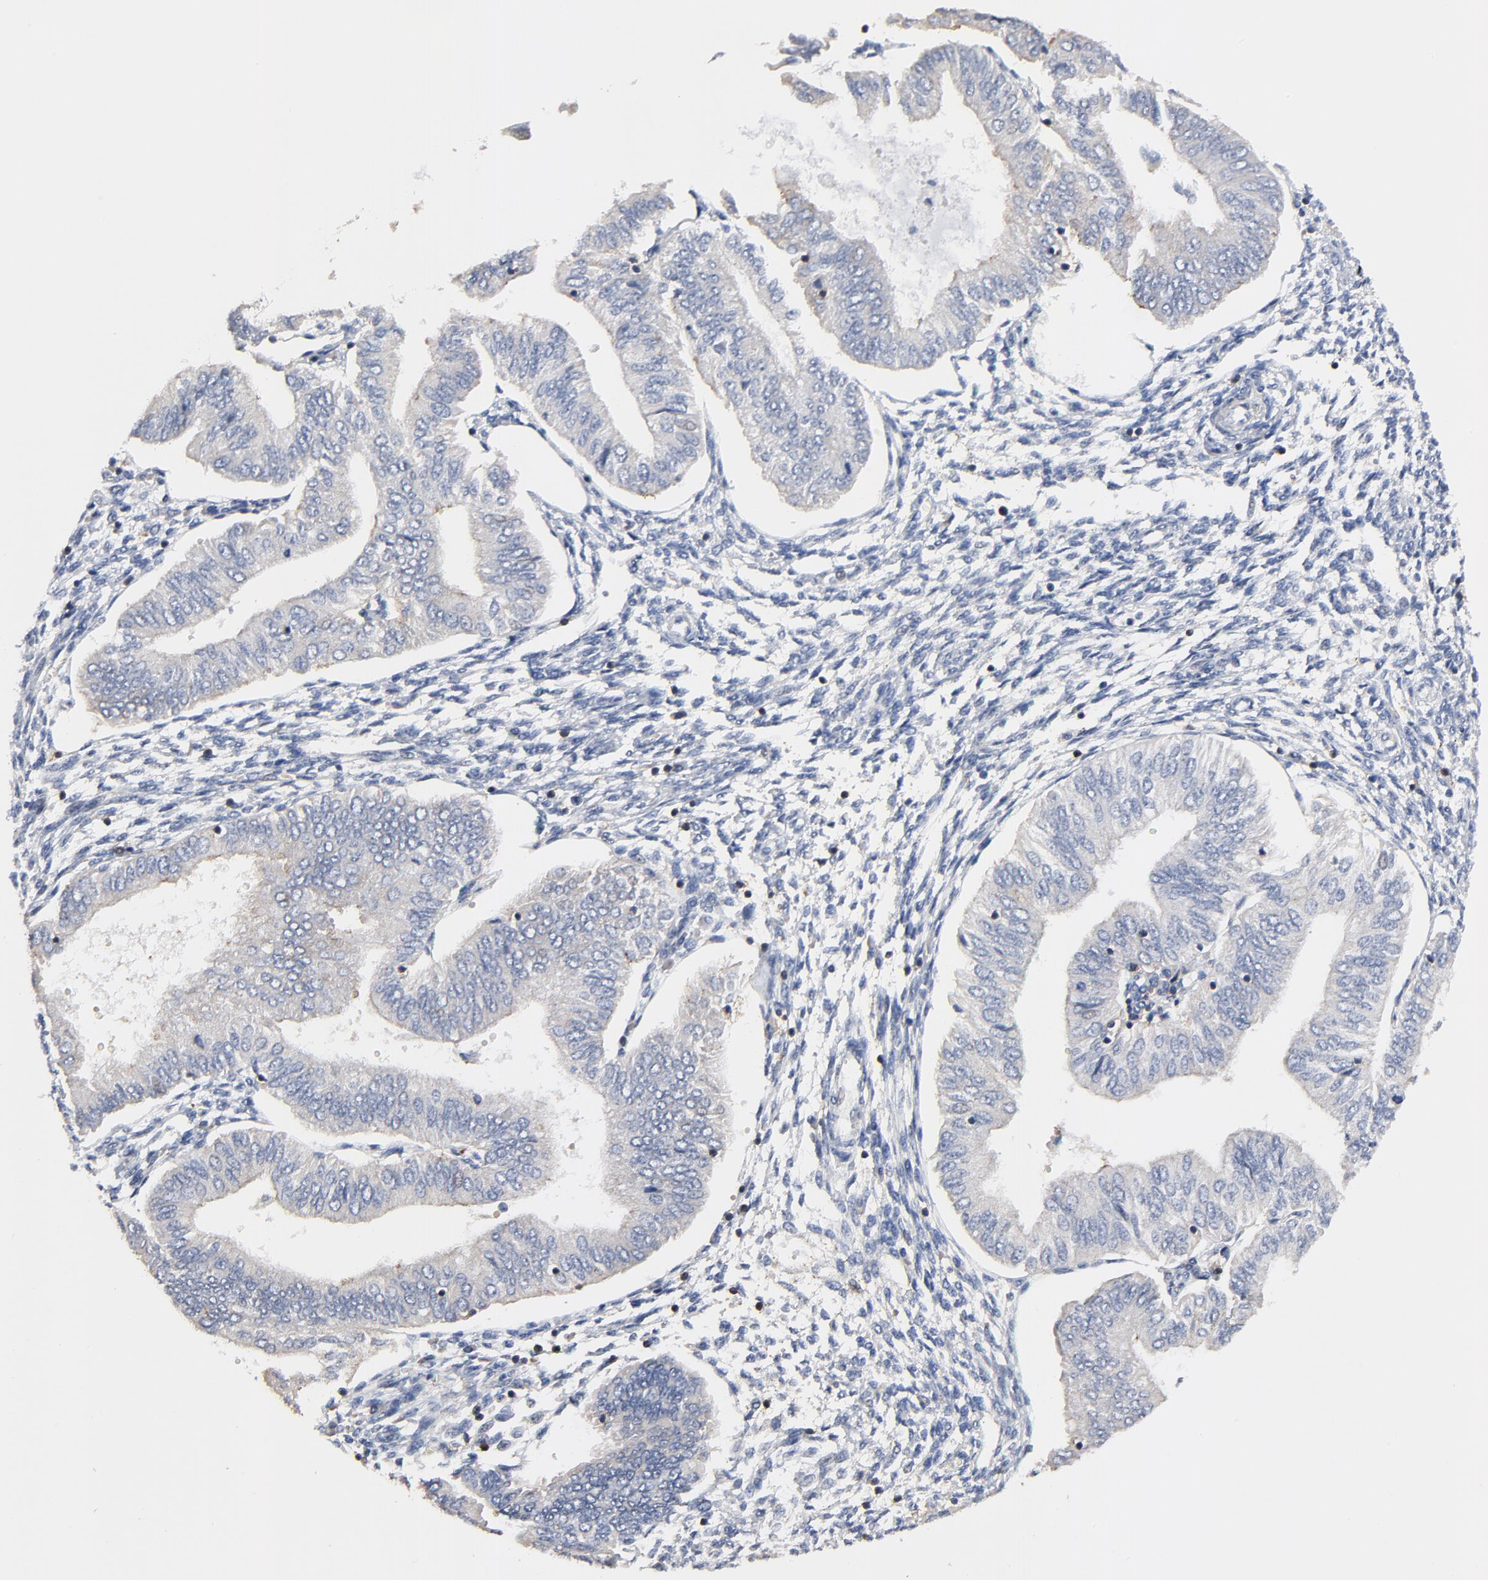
{"staining": {"intensity": "weak", "quantity": "<25%", "location": "cytoplasmic/membranous"}, "tissue": "endometrial cancer", "cell_type": "Tumor cells", "image_type": "cancer", "snomed": [{"axis": "morphology", "description": "Adenocarcinoma, NOS"}, {"axis": "topography", "description": "Endometrium"}], "caption": "Tumor cells are negative for protein expression in human adenocarcinoma (endometrial).", "gene": "SKAP1", "patient": {"sex": "female", "age": 51}}